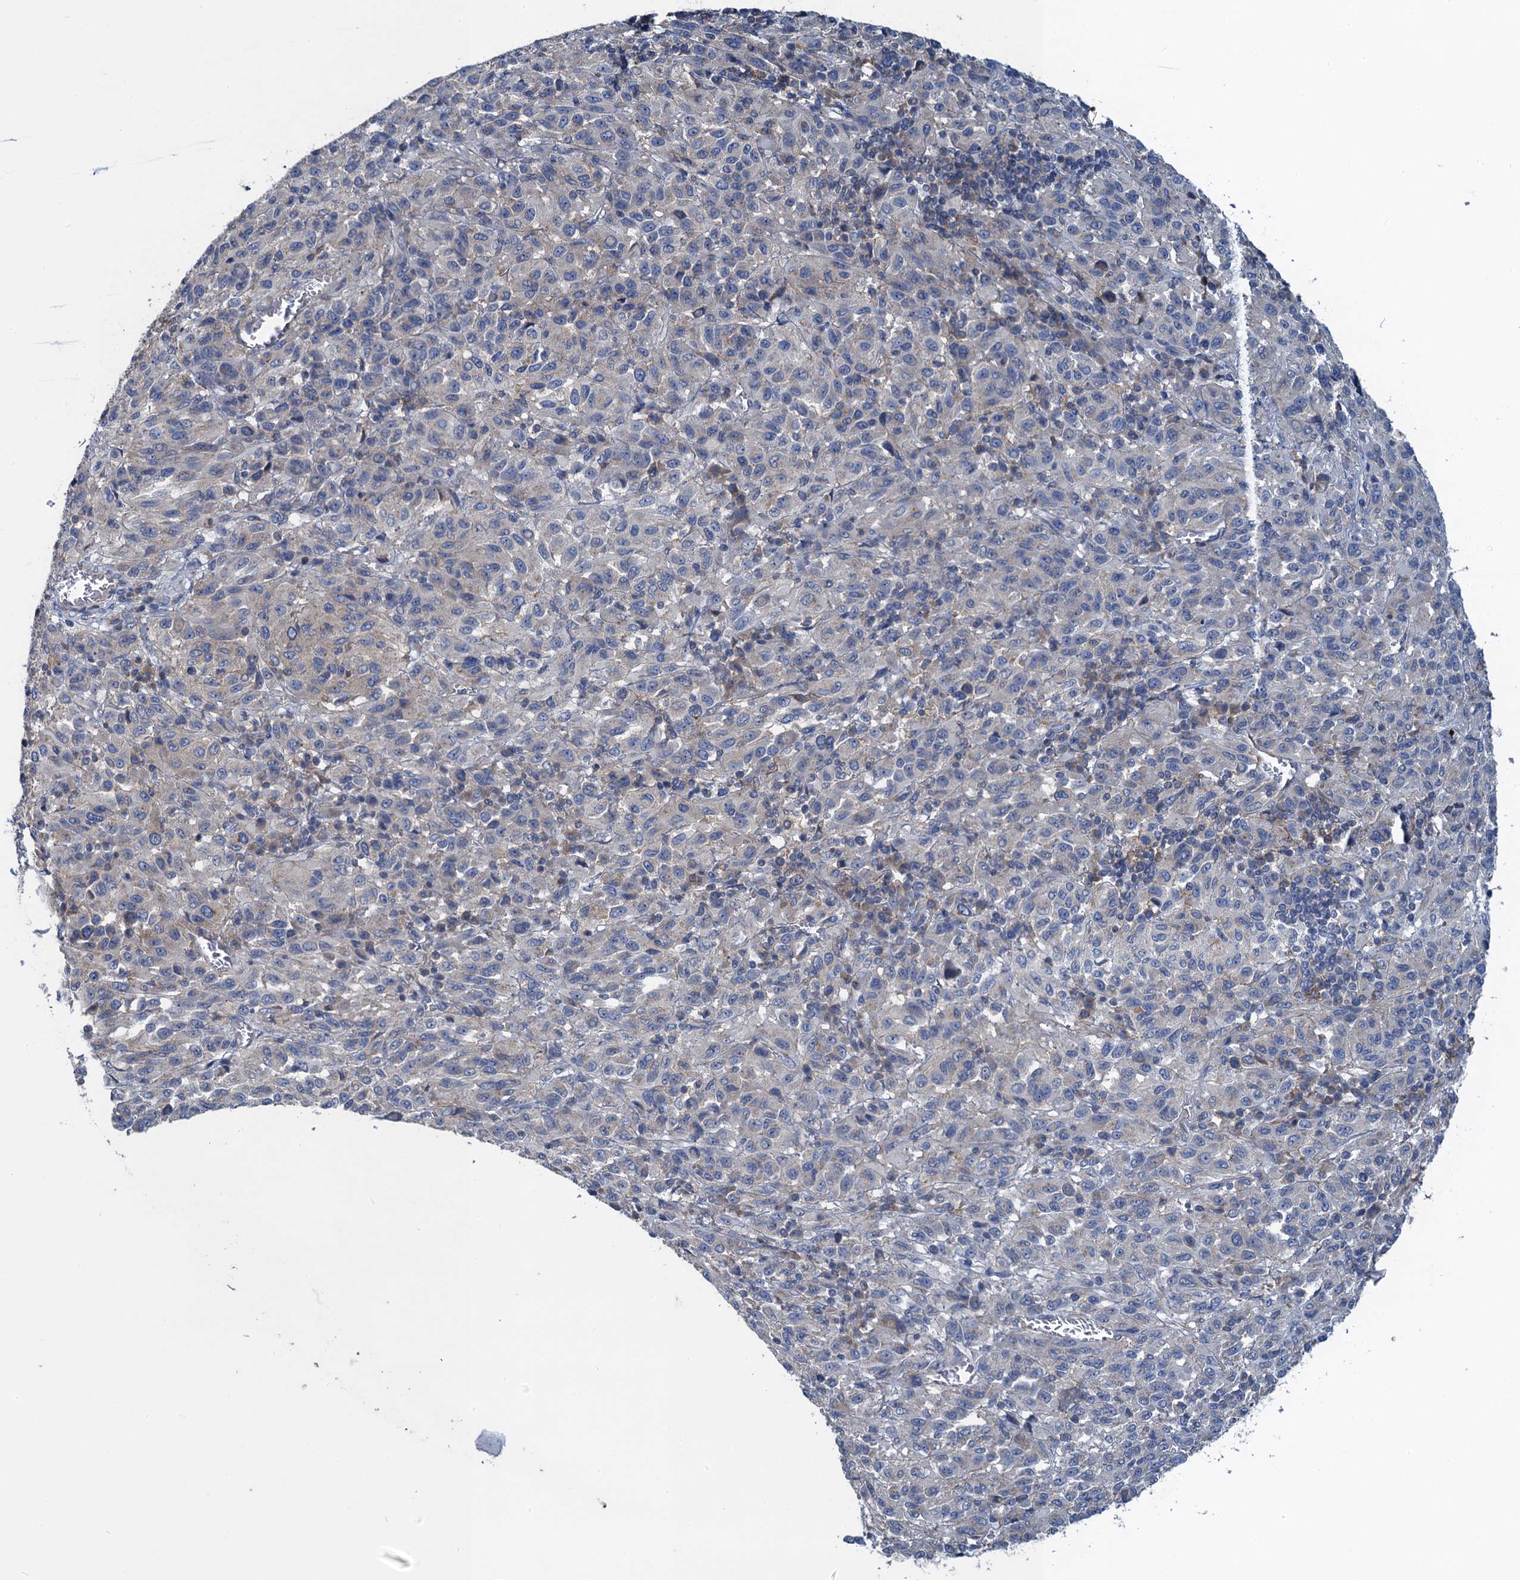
{"staining": {"intensity": "negative", "quantity": "none", "location": "none"}, "tissue": "melanoma", "cell_type": "Tumor cells", "image_type": "cancer", "snomed": [{"axis": "morphology", "description": "Malignant melanoma, Metastatic site"}, {"axis": "topography", "description": "Lung"}], "caption": "DAB immunohistochemical staining of malignant melanoma (metastatic site) displays no significant positivity in tumor cells.", "gene": "SNAP29", "patient": {"sex": "male", "age": 64}}